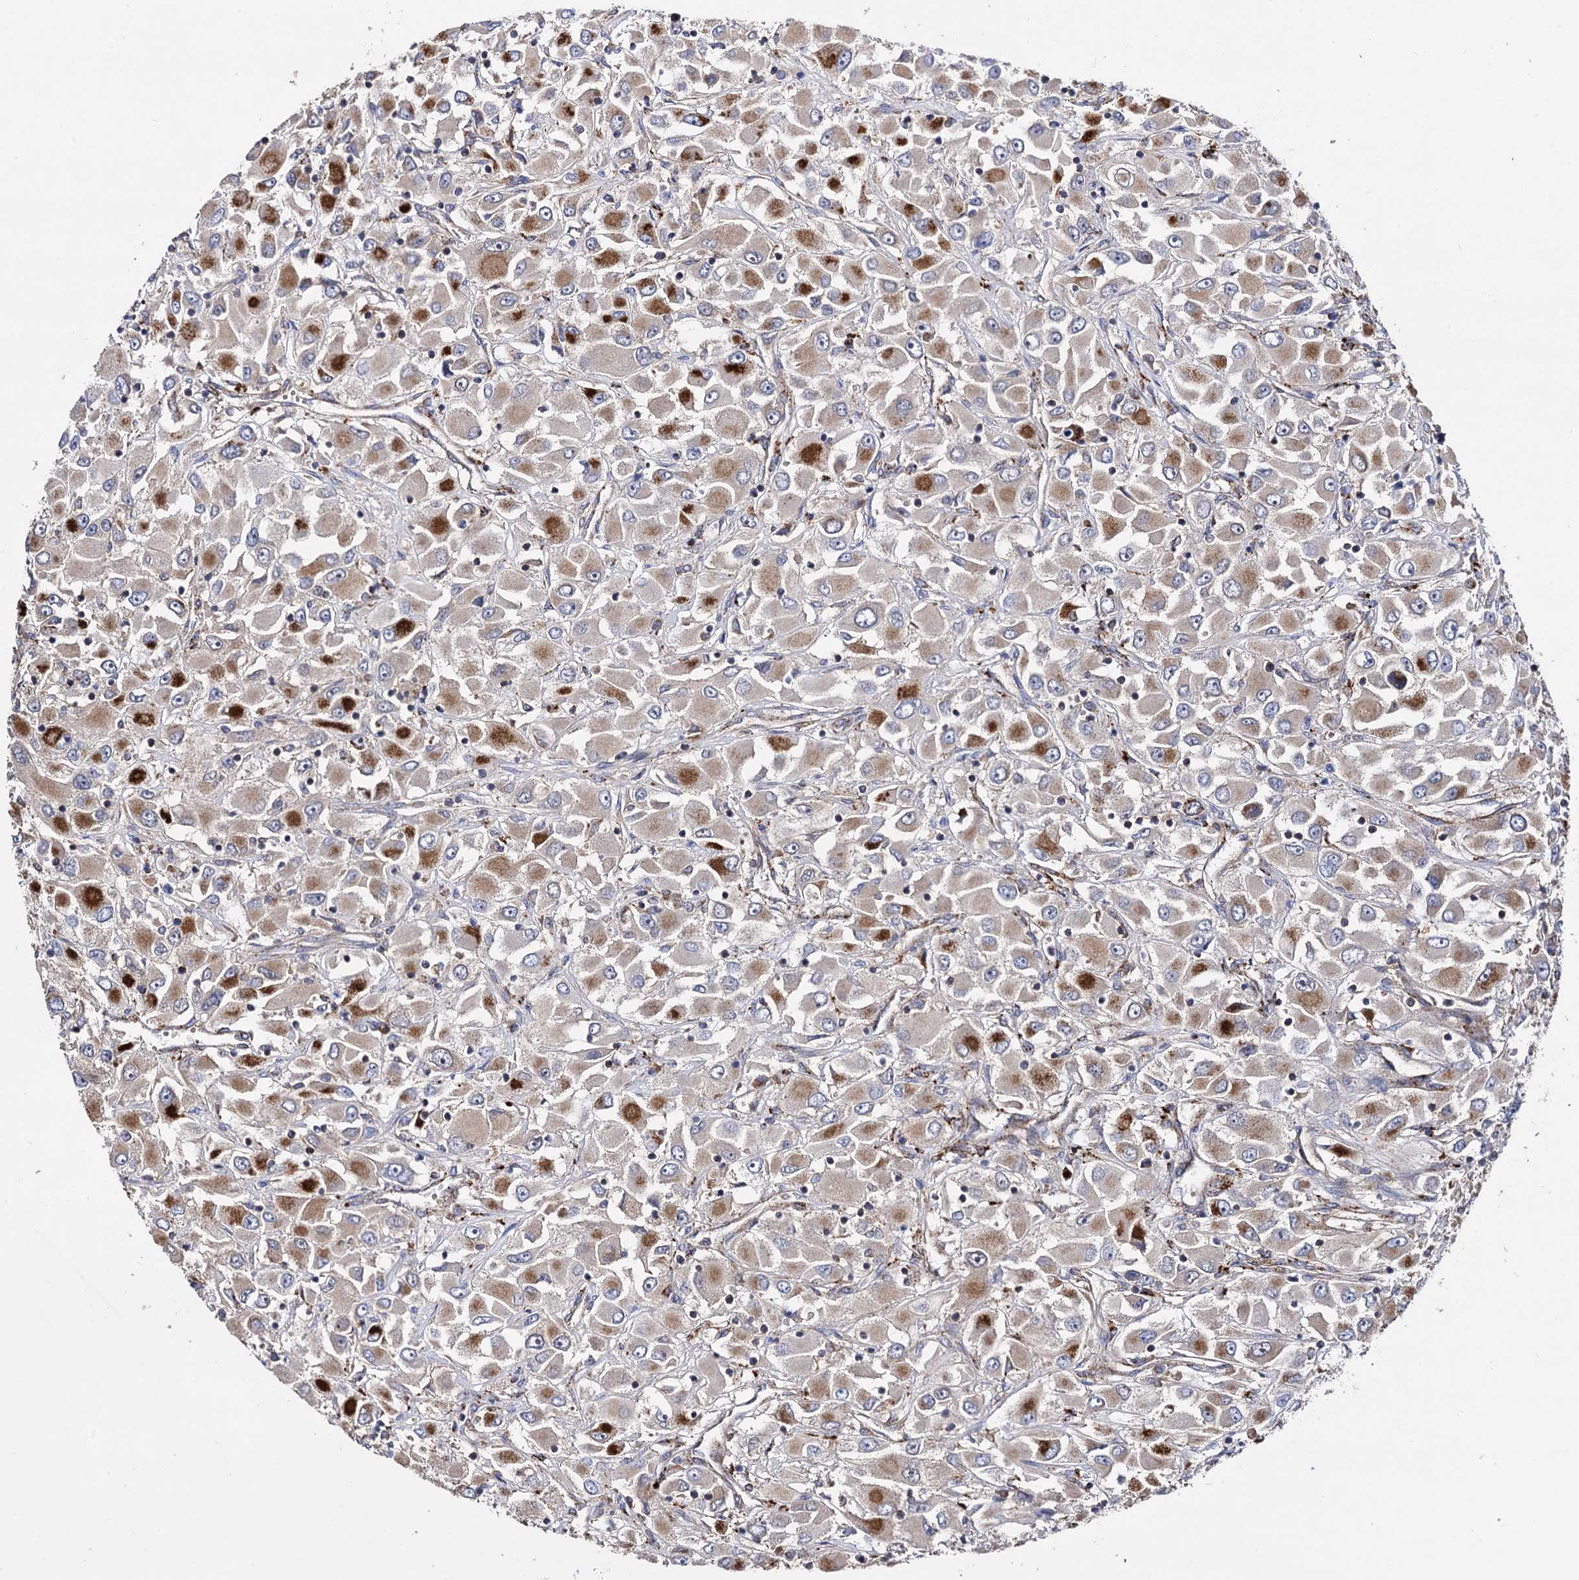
{"staining": {"intensity": "strong", "quantity": "25%-75%", "location": "cytoplasmic/membranous"}, "tissue": "renal cancer", "cell_type": "Tumor cells", "image_type": "cancer", "snomed": [{"axis": "morphology", "description": "Adenocarcinoma, NOS"}, {"axis": "topography", "description": "Kidney"}], "caption": "This micrograph shows renal cancer (adenocarcinoma) stained with immunohistochemistry to label a protein in brown. The cytoplasmic/membranous of tumor cells show strong positivity for the protein. Nuclei are counter-stained blue.", "gene": "IQCH", "patient": {"sex": "female", "age": 52}}